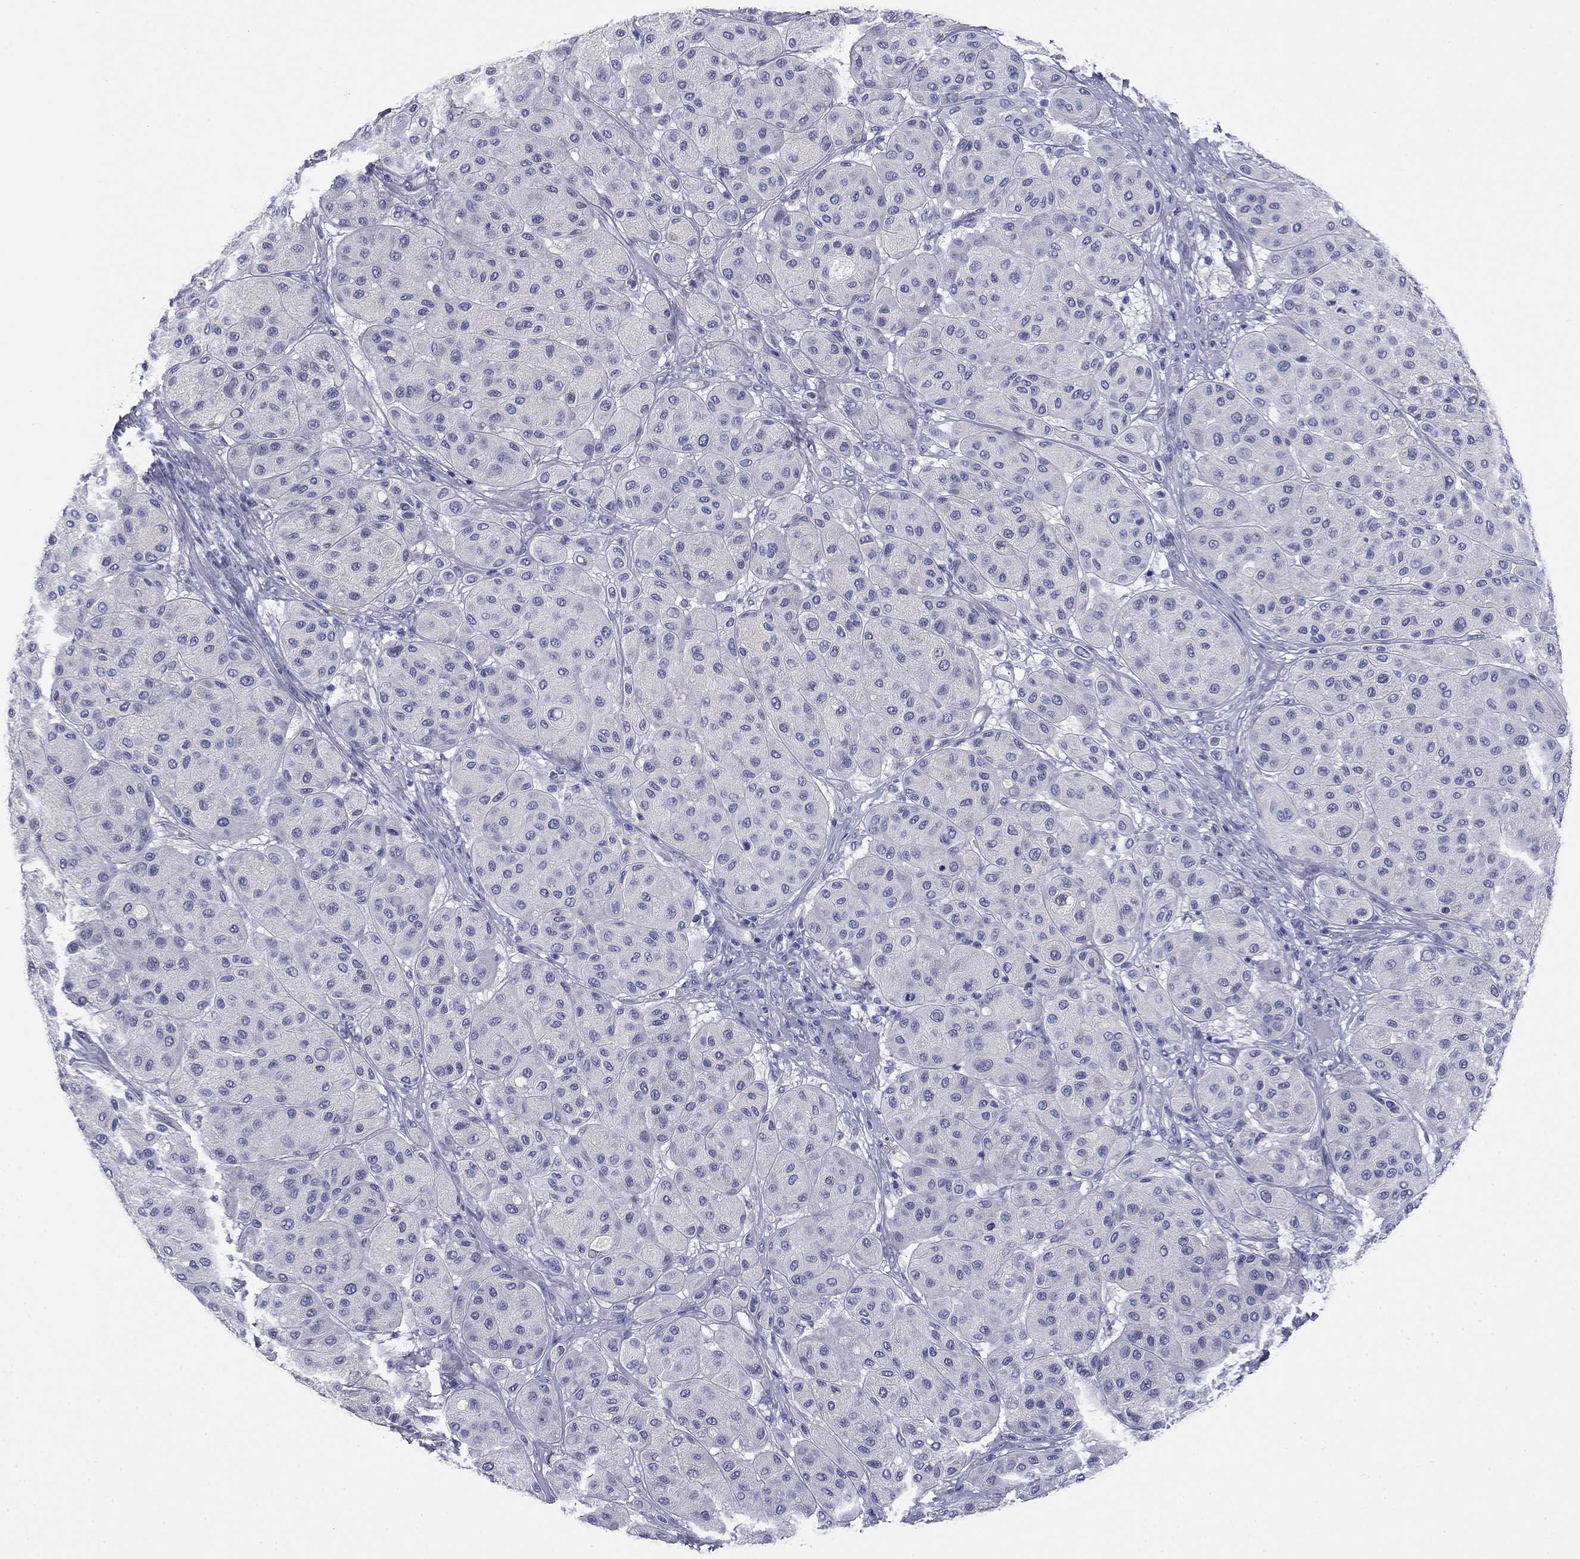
{"staining": {"intensity": "negative", "quantity": "none", "location": "none"}, "tissue": "melanoma", "cell_type": "Tumor cells", "image_type": "cancer", "snomed": [{"axis": "morphology", "description": "Malignant melanoma, Metastatic site"}, {"axis": "topography", "description": "Smooth muscle"}], "caption": "The IHC image has no significant expression in tumor cells of melanoma tissue.", "gene": "PRKCG", "patient": {"sex": "male", "age": 41}}